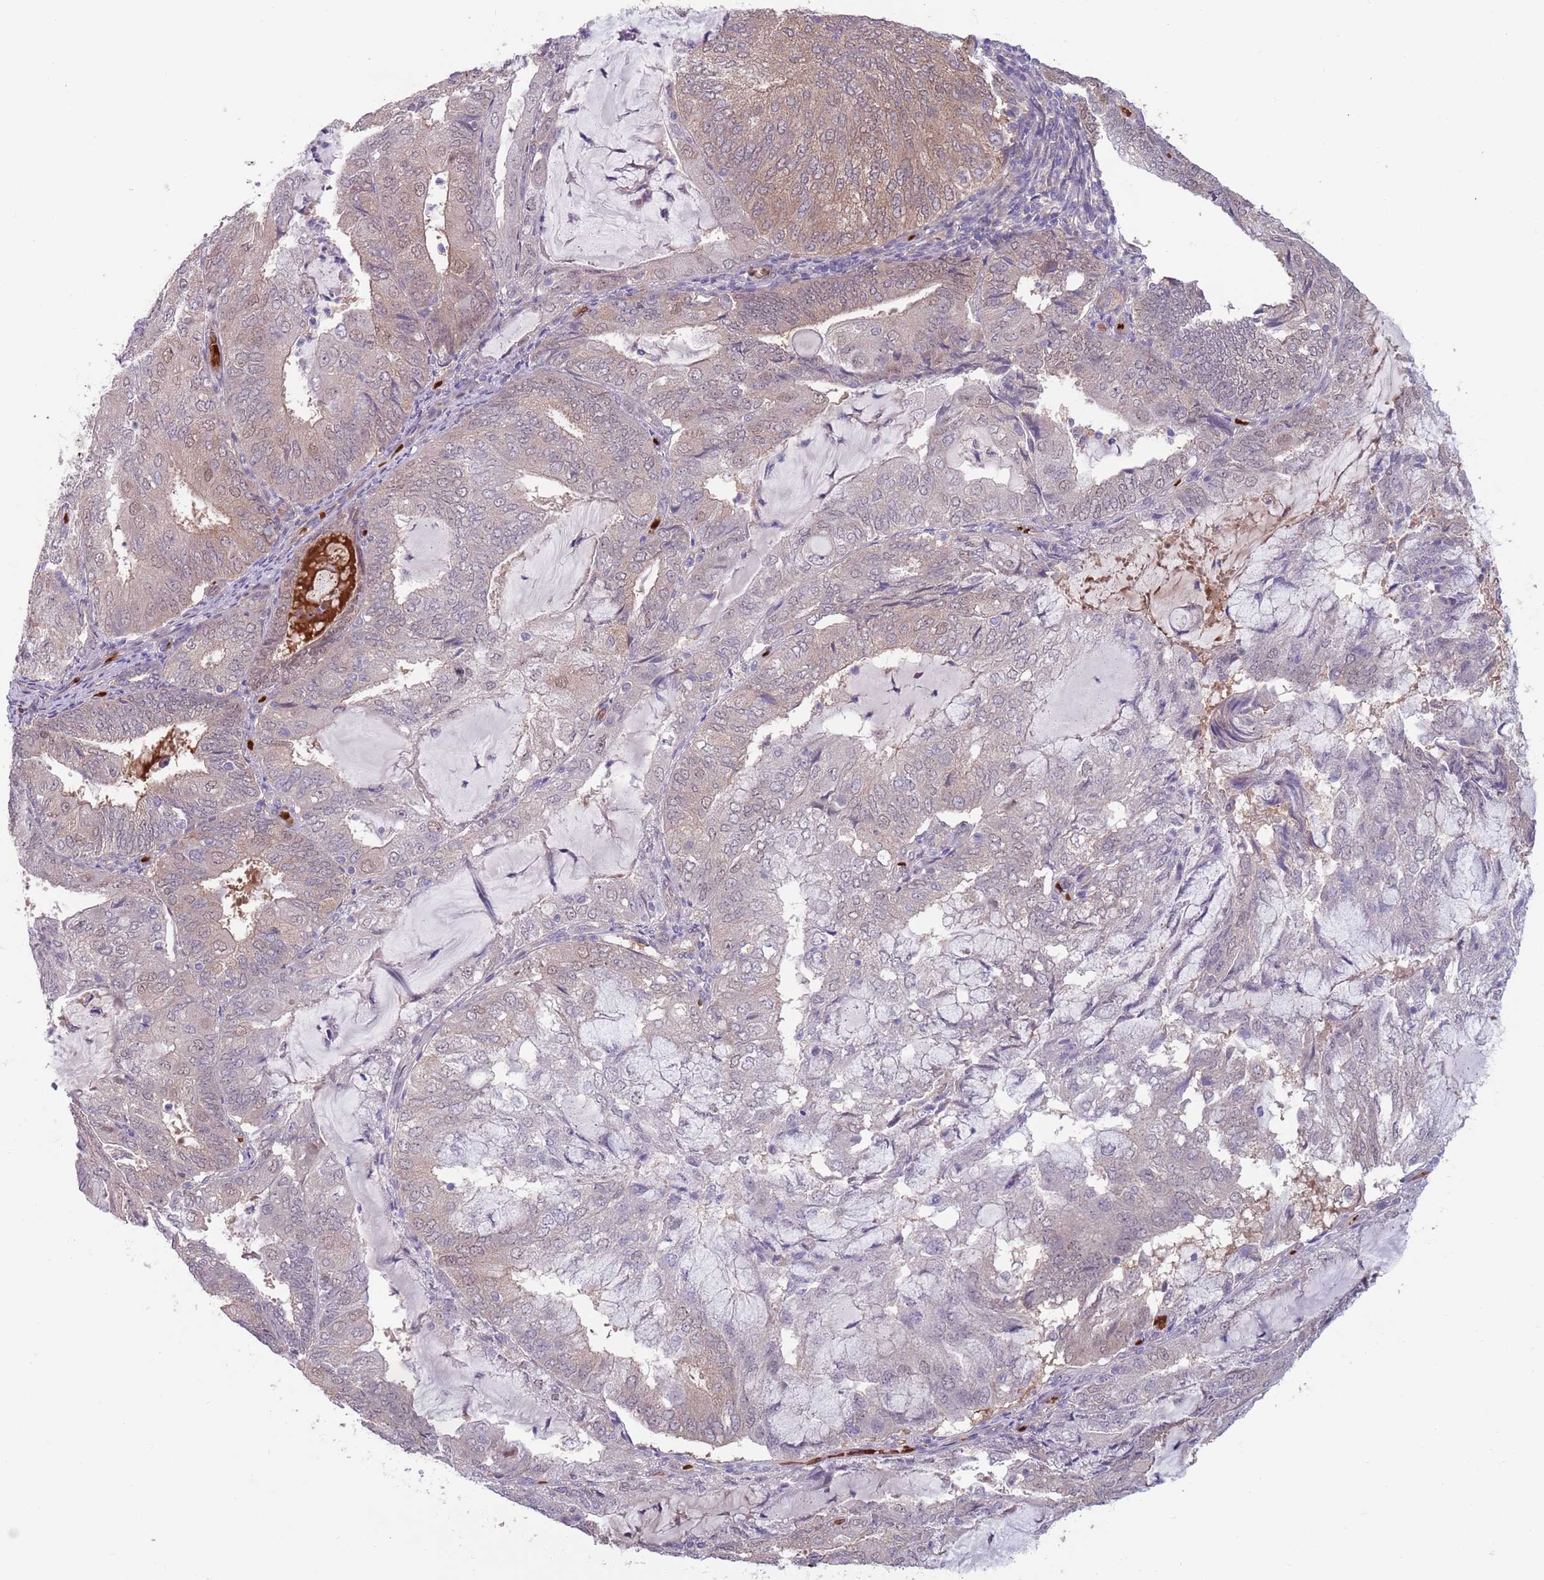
{"staining": {"intensity": "moderate", "quantity": "<25%", "location": "cytoplasmic/membranous,nuclear"}, "tissue": "endometrial cancer", "cell_type": "Tumor cells", "image_type": "cancer", "snomed": [{"axis": "morphology", "description": "Adenocarcinoma, NOS"}, {"axis": "topography", "description": "Endometrium"}], "caption": "IHC staining of endometrial cancer, which exhibits low levels of moderate cytoplasmic/membranous and nuclear positivity in approximately <25% of tumor cells indicating moderate cytoplasmic/membranous and nuclear protein positivity. The staining was performed using DAB (brown) for protein detection and nuclei were counterstained in hematoxylin (blue).", "gene": "CLNS1A", "patient": {"sex": "female", "age": 81}}